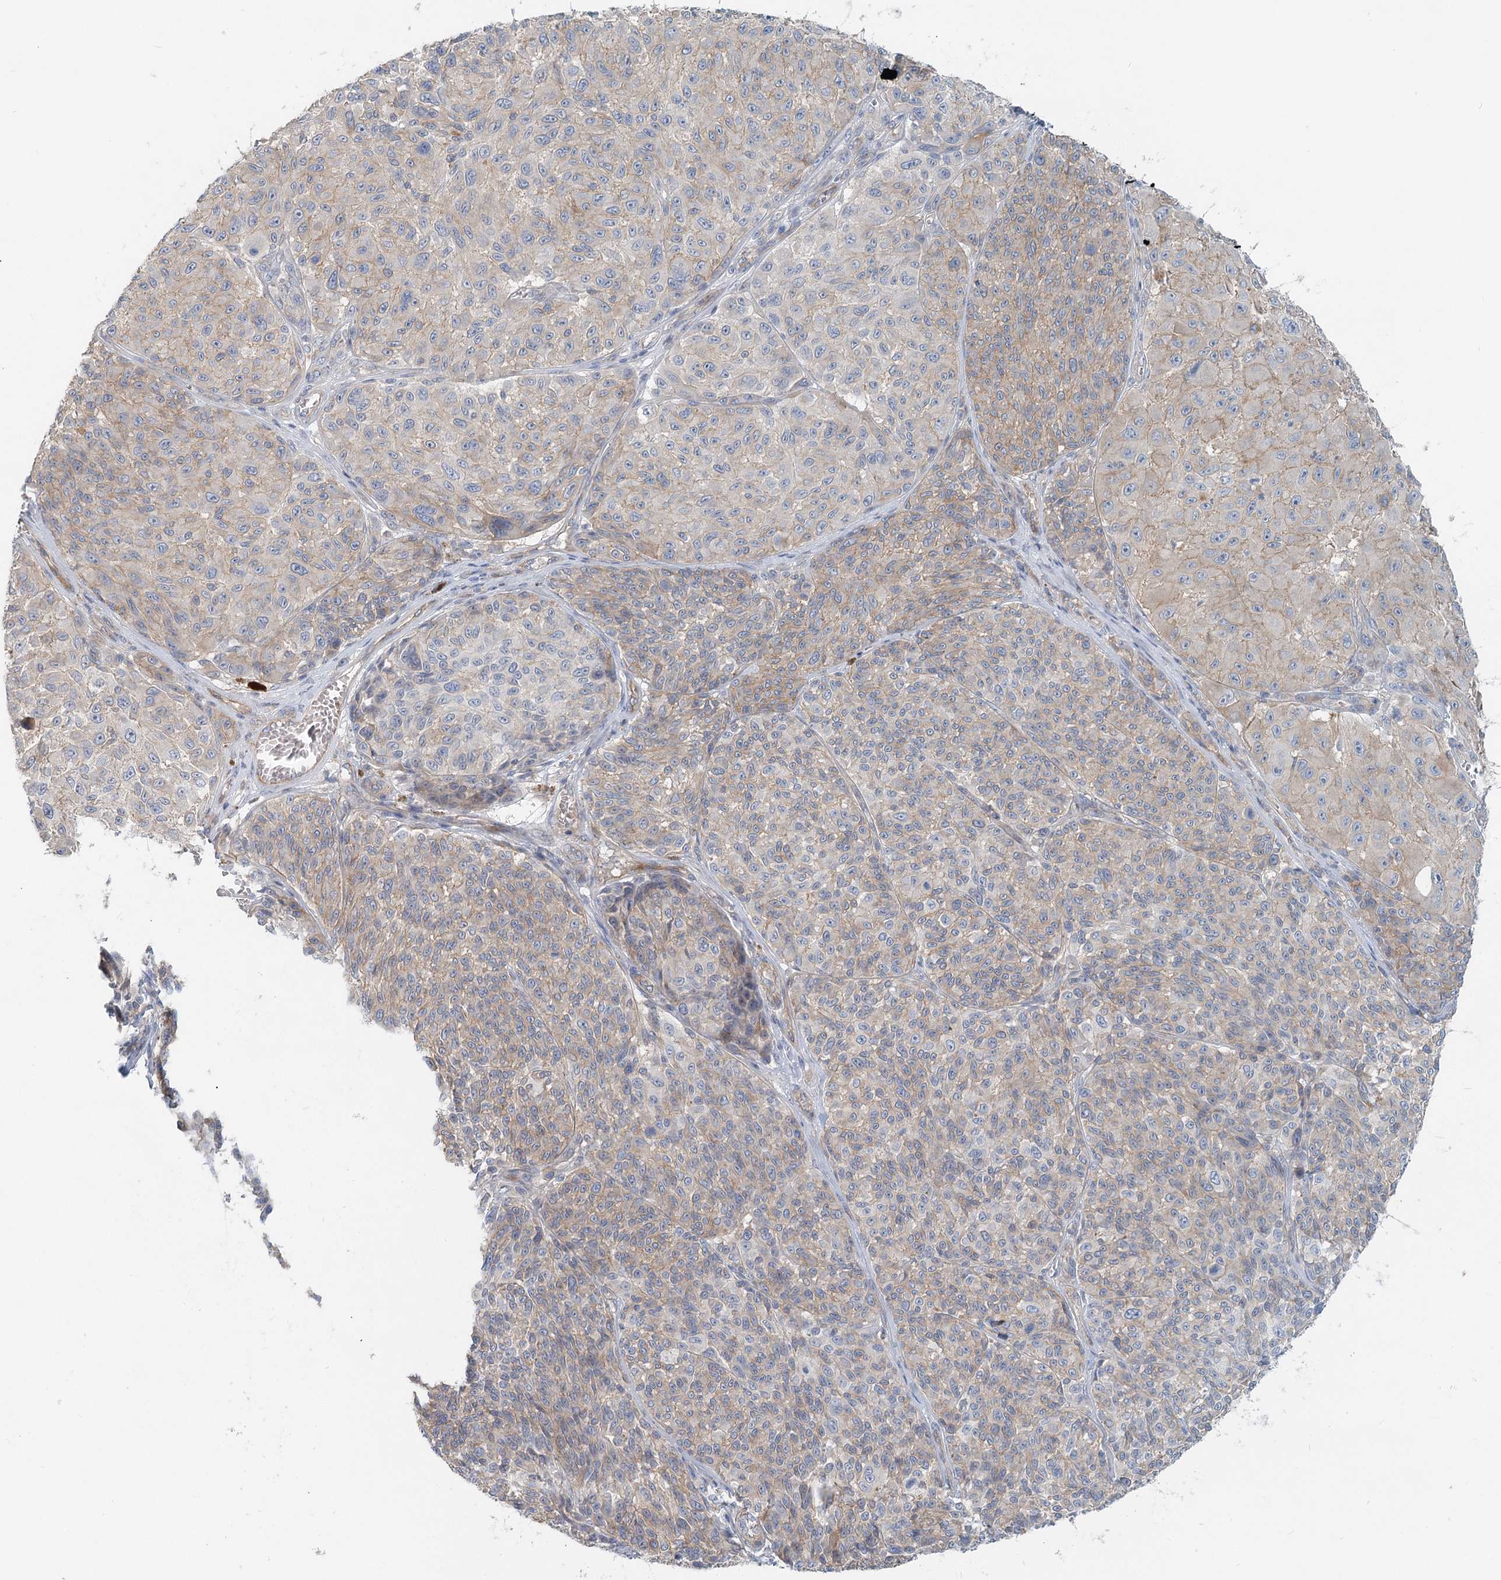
{"staining": {"intensity": "weak", "quantity": "25%-75%", "location": "cytoplasmic/membranous"}, "tissue": "melanoma", "cell_type": "Tumor cells", "image_type": "cancer", "snomed": [{"axis": "morphology", "description": "Malignant melanoma, NOS"}, {"axis": "topography", "description": "Skin"}], "caption": "The image exhibits staining of malignant melanoma, revealing weak cytoplasmic/membranous protein expression (brown color) within tumor cells.", "gene": "DNMBP", "patient": {"sex": "male", "age": 83}}